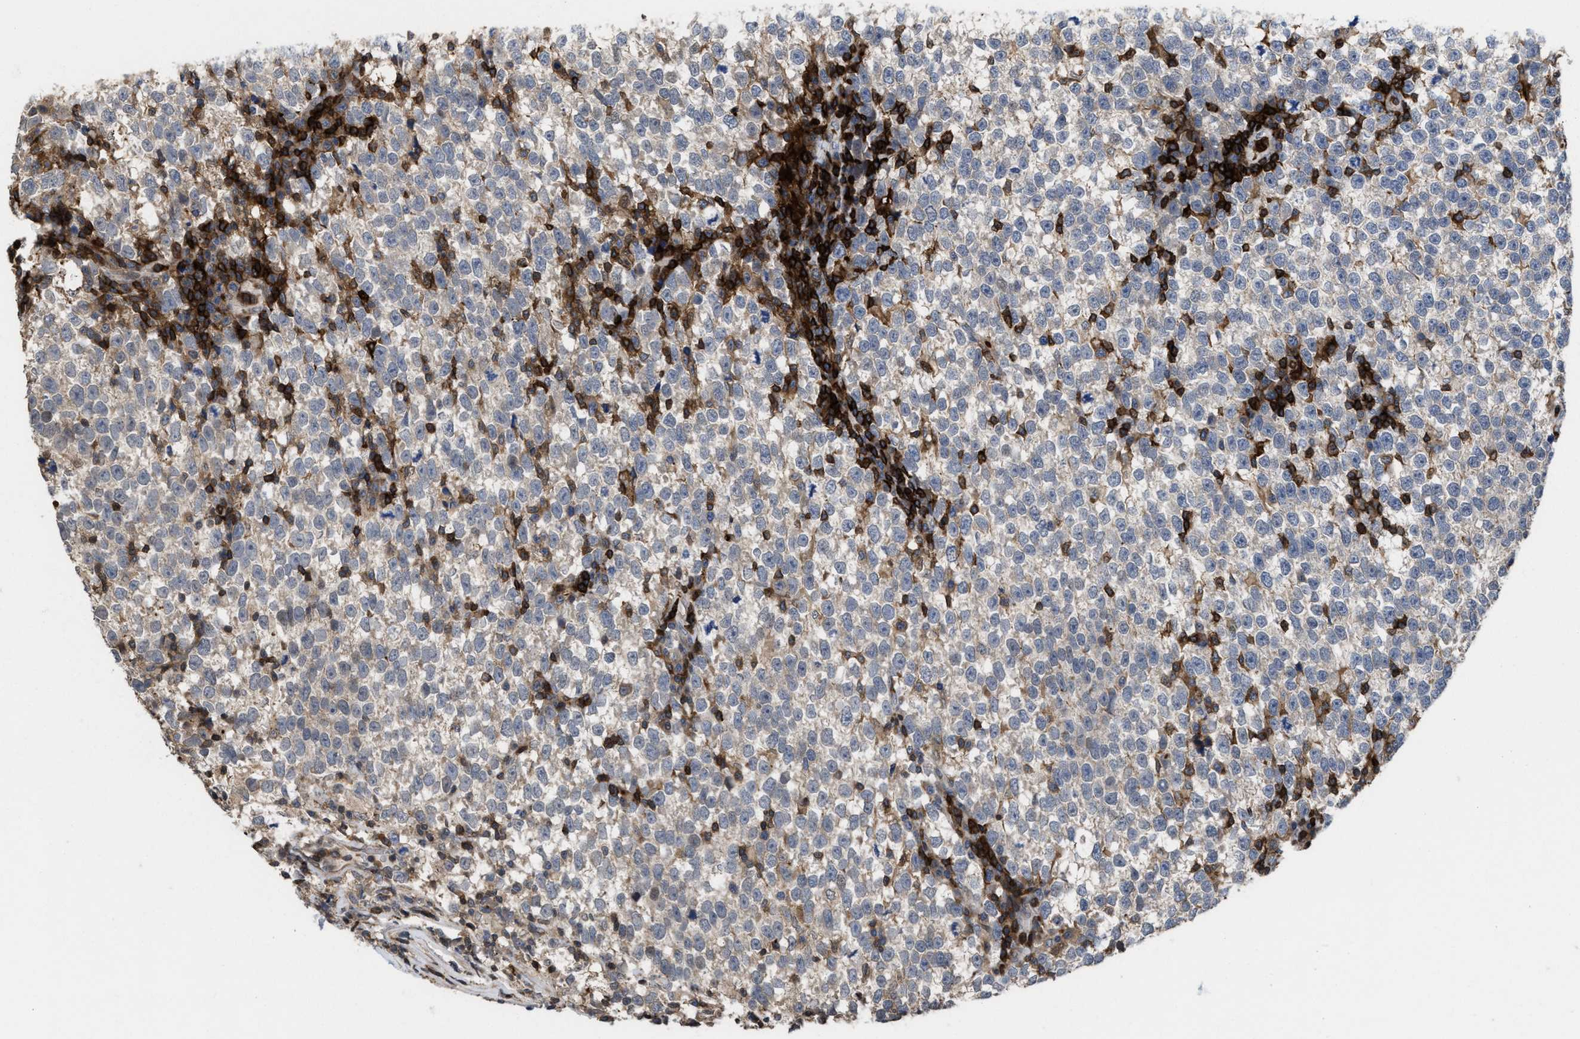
{"staining": {"intensity": "weak", "quantity": "<25%", "location": "cytoplasmic/membranous"}, "tissue": "testis cancer", "cell_type": "Tumor cells", "image_type": "cancer", "snomed": [{"axis": "morphology", "description": "Normal tissue, NOS"}, {"axis": "morphology", "description": "Seminoma, NOS"}, {"axis": "topography", "description": "Testis"}], "caption": "Tumor cells show no significant protein expression in testis cancer.", "gene": "PTPRE", "patient": {"sex": "male", "age": 43}}